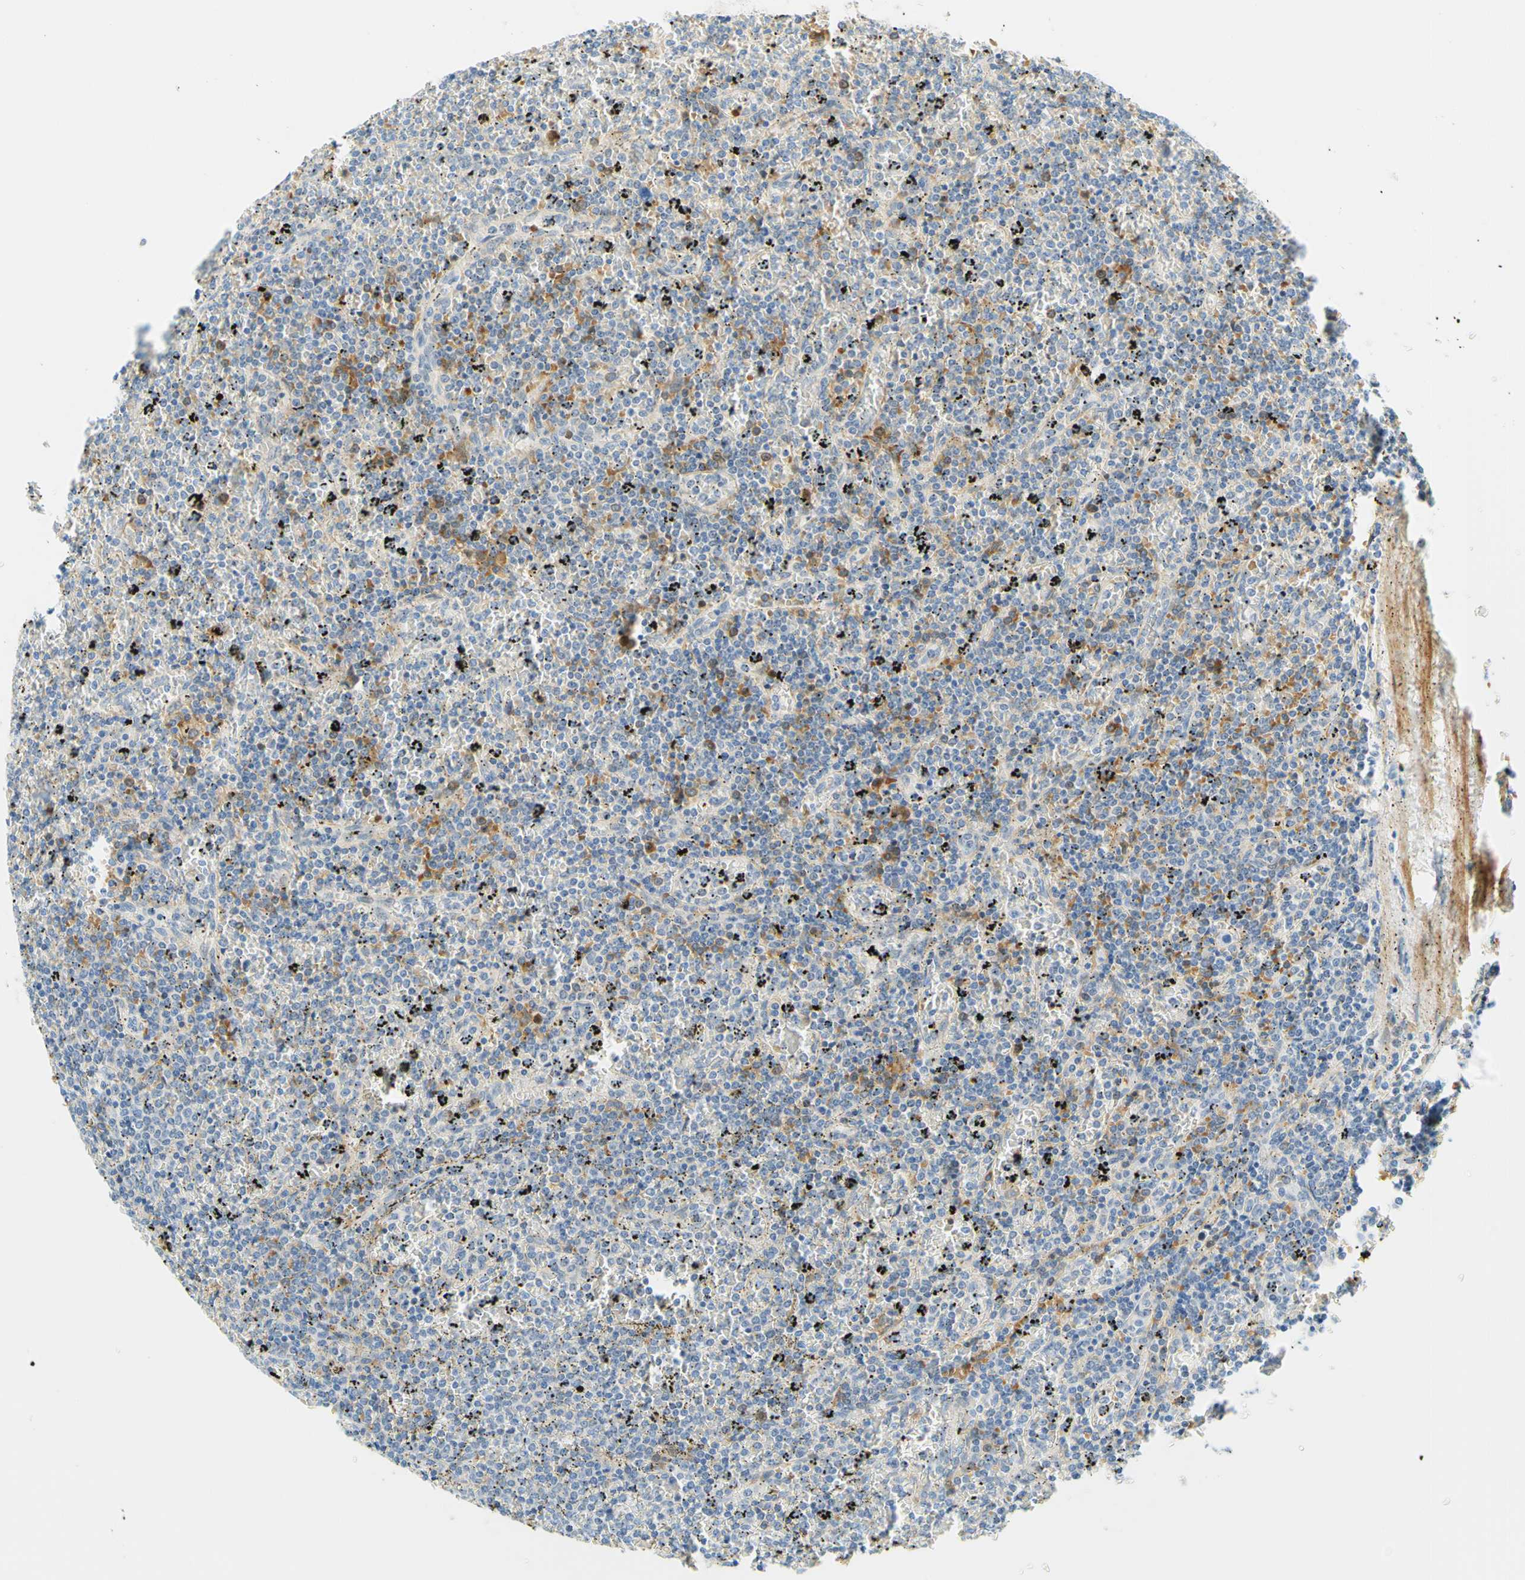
{"staining": {"intensity": "moderate", "quantity": "<25%", "location": "cytoplasmic/membranous"}, "tissue": "lymphoma", "cell_type": "Tumor cells", "image_type": "cancer", "snomed": [{"axis": "morphology", "description": "Malignant lymphoma, non-Hodgkin's type, Low grade"}, {"axis": "topography", "description": "Spleen"}], "caption": "The immunohistochemical stain labels moderate cytoplasmic/membranous staining in tumor cells of lymphoma tissue.", "gene": "ENTREP2", "patient": {"sex": "female", "age": 77}}